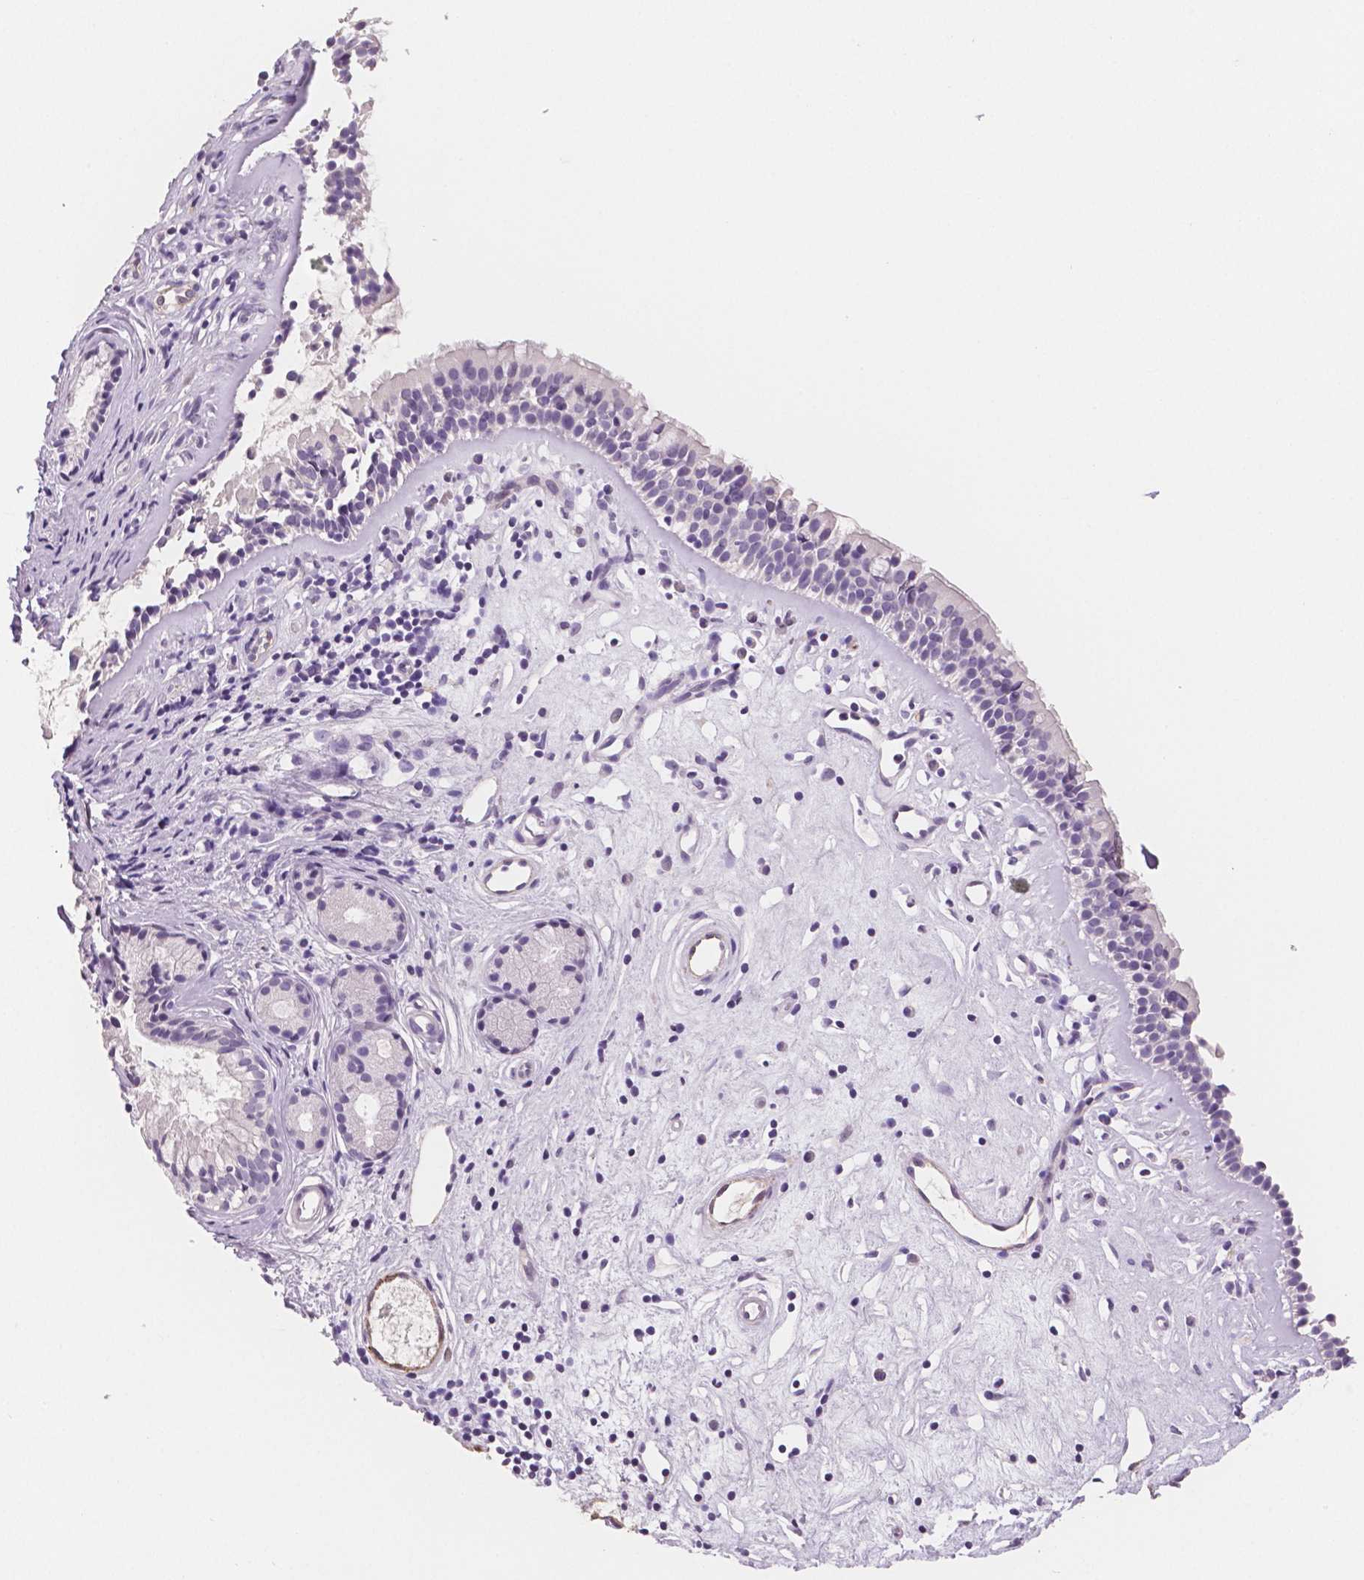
{"staining": {"intensity": "negative", "quantity": "none", "location": "none"}, "tissue": "nasopharynx", "cell_type": "Respiratory epithelial cells", "image_type": "normal", "snomed": [{"axis": "morphology", "description": "Normal tissue, NOS"}, {"axis": "topography", "description": "Nasopharynx"}], "caption": "The image demonstrates no significant staining in respiratory epithelial cells of nasopharynx.", "gene": "TSPAN7", "patient": {"sex": "female", "age": 52}}